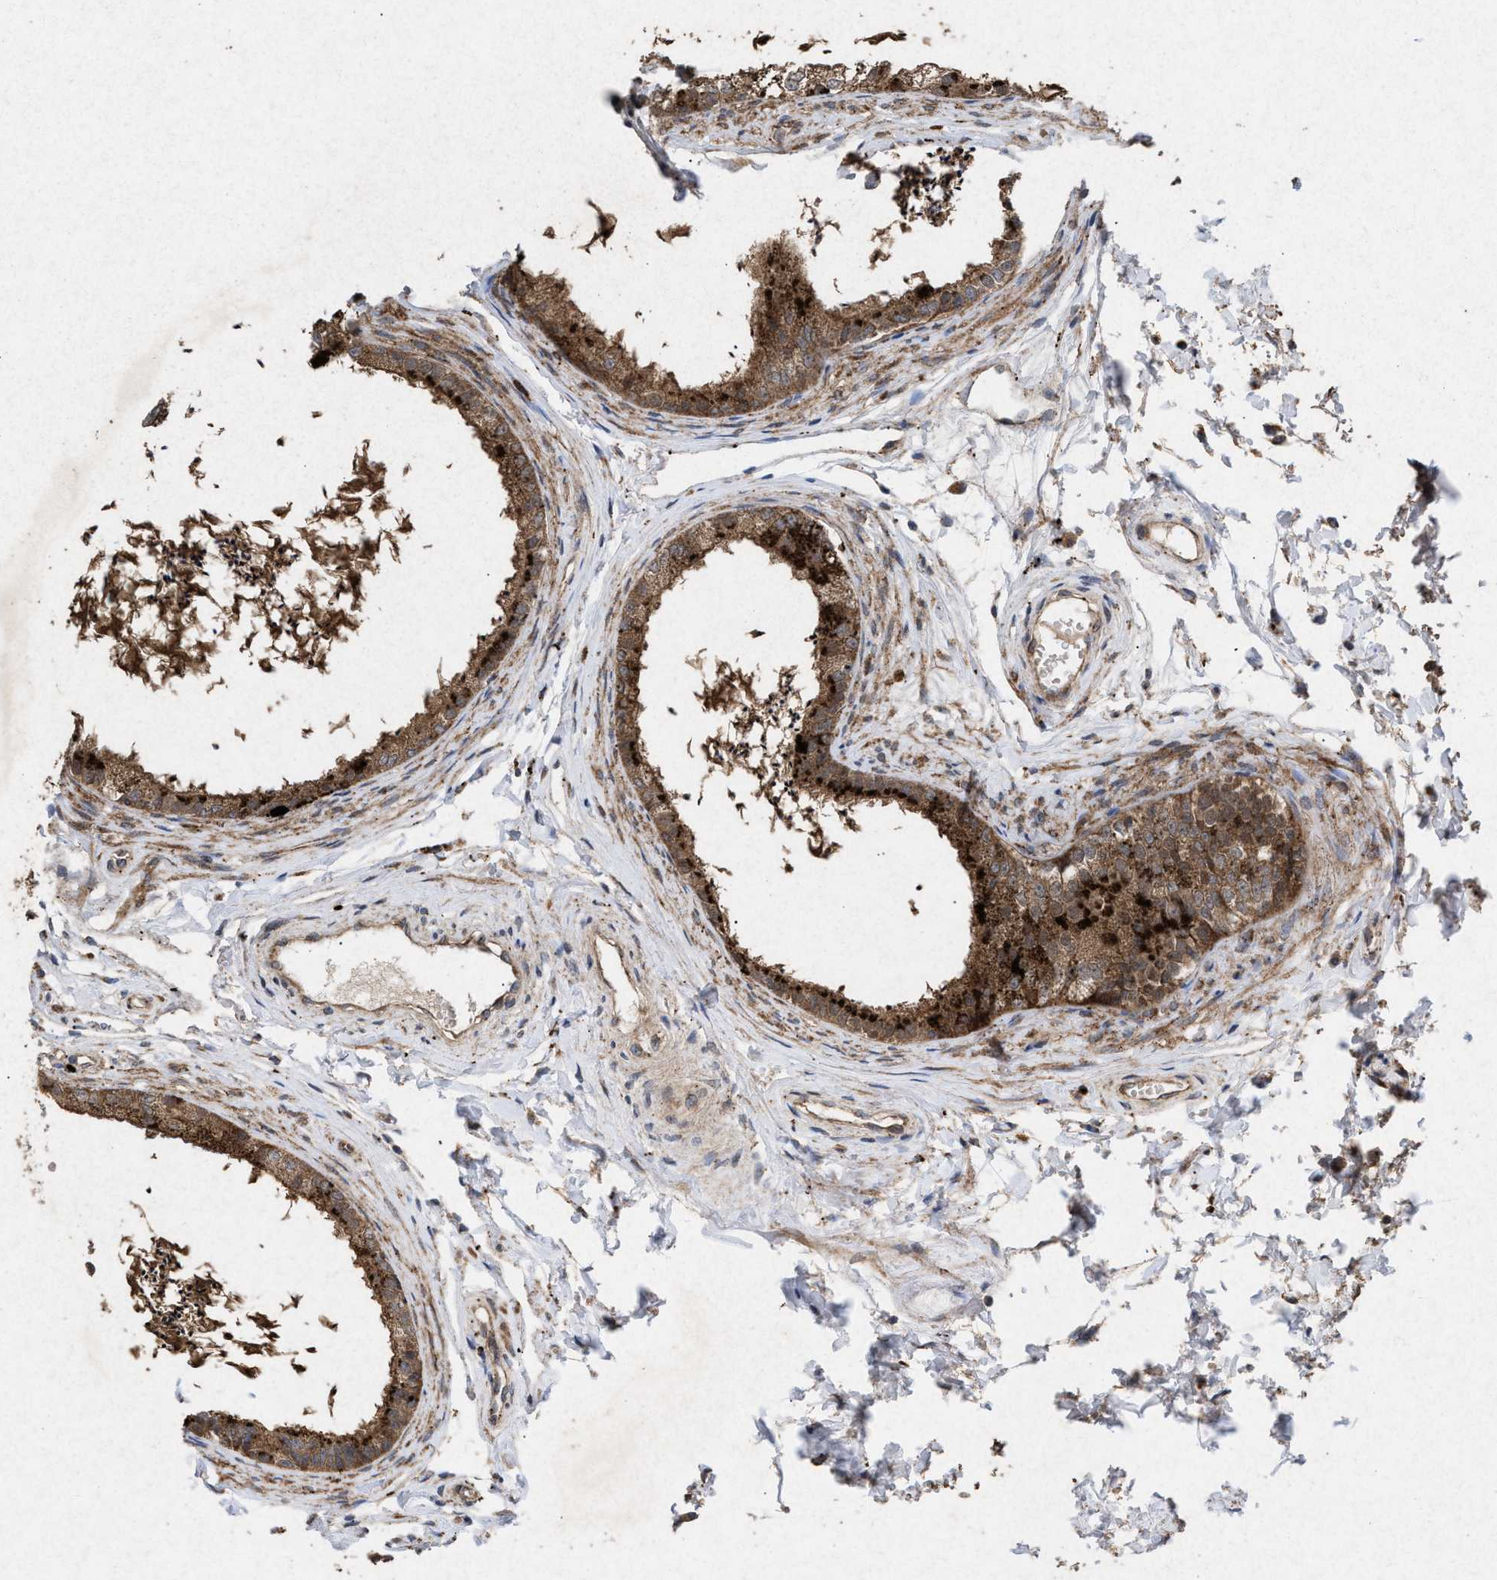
{"staining": {"intensity": "strong", "quantity": ">75%", "location": "cytoplasmic/membranous"}, "tissue": "epididymis", "cell_type": "Glandular cells", "image_type": "normal", "snomed": [{"axis": "morphology", "description": "Normal tissue, NOS"}, {"axis": "topography", "description": "Epididymis"}], "caption": "Approximately >75% of glandular cells in unremarkable epididymis display strong cytoplasmic/membranous protein expression as visualized by brown immunohistochemical staining.", "gene": "MSI2", "patient": {"sex": "male", "age": 56}}